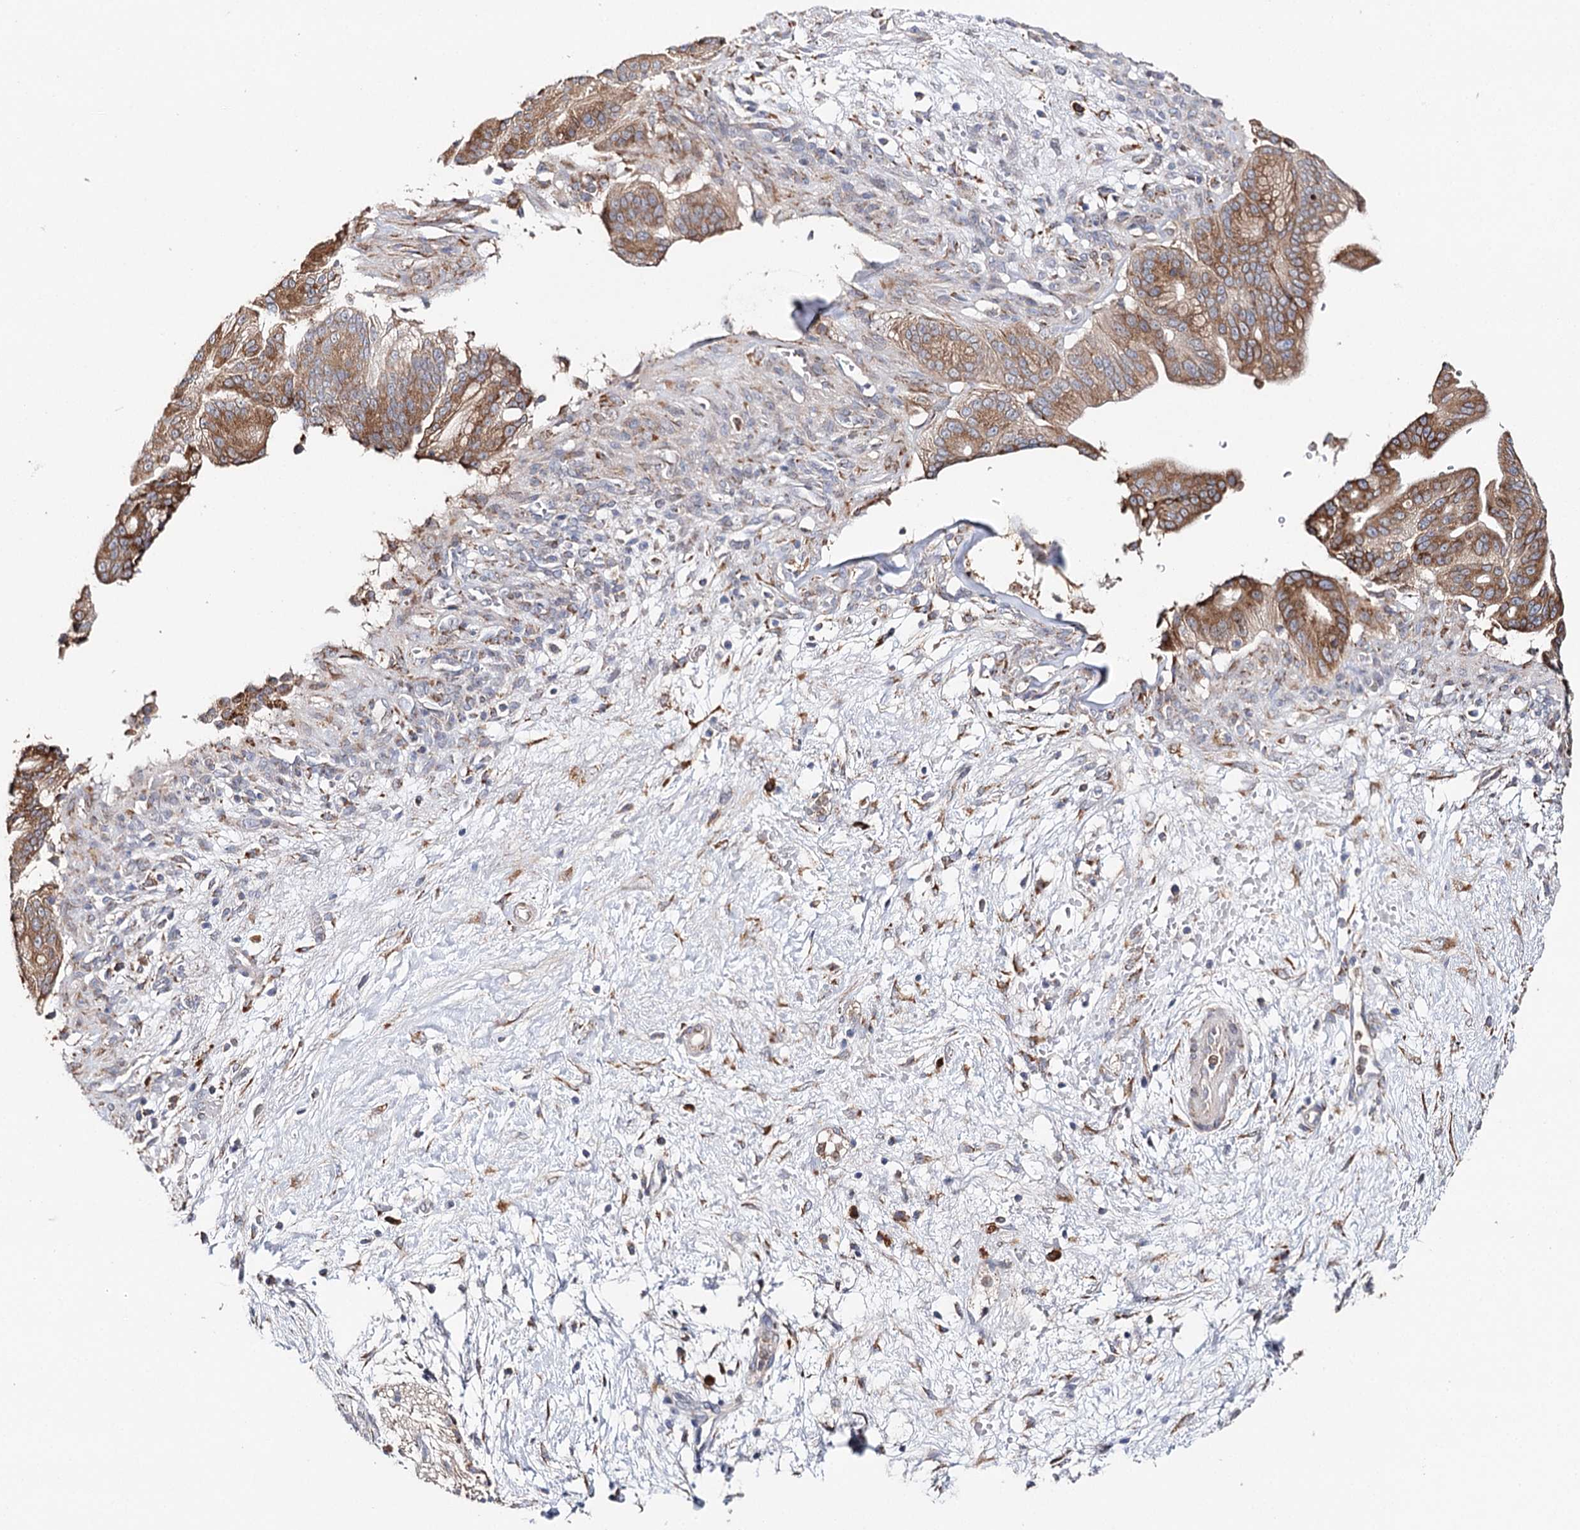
{"staining": {"intensity": "strong", "quantity": "25%-75%", "location": "cytoplasmic/membranous"}, "tissue": "pancreatic cancer", "cell_type": "Tumor cells", "image_type": "cancer", "snomed": [{"axis": "morphology", "description": "Adenocarcinoma, NOS"}, {"axis": "topography", "description": "Pancreas"}], "caption": "Immunohistochemistry micrograph of neoplastic tissue: human adenocarcinoma (pancreatic) stained using IHC displays high levels of strong protein expression localized specifically in the cytoplasmic/membranous of tumor cells, appearing as a cytoplasmic/membranous brown color.", "gene": "VEGFA", "patient": {"sex": "male", "age": 68}}